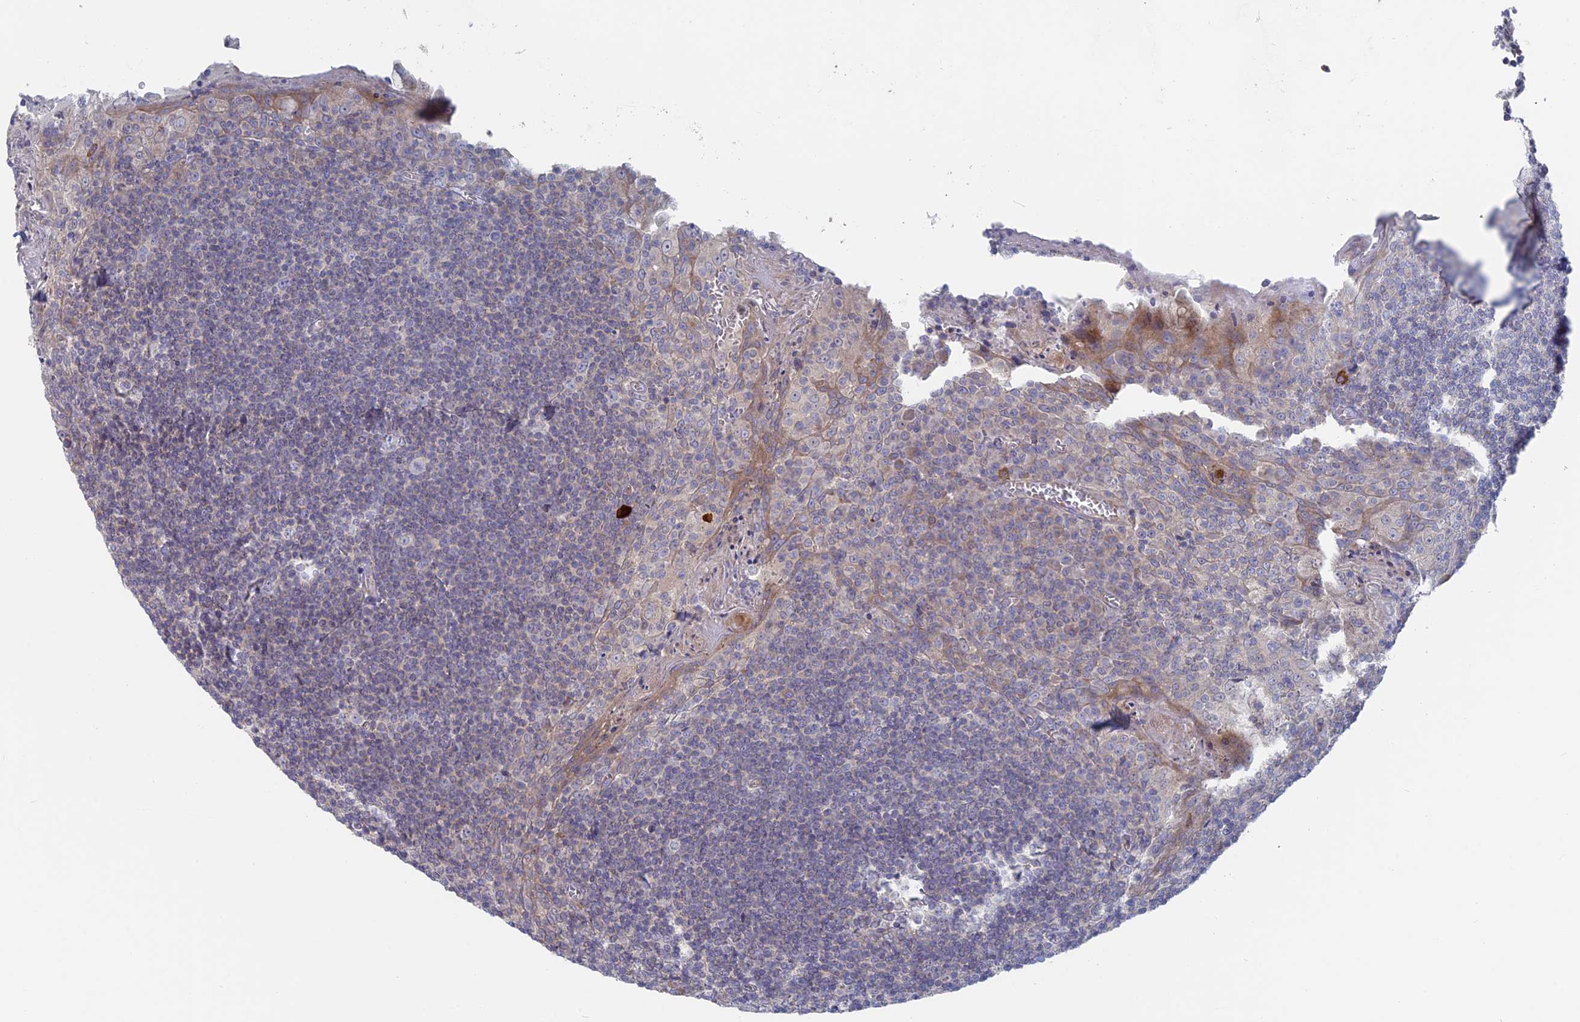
{"staining": {"intensity": "negative", "quantity": "none", "location": "none"}, "tissue": "tonsil", "cell_type": "Germinal center cells", "image_type": "normal", "snomed": [{"axis": "morphology", "description": "Normal tissue, NOS"}, {"axis": "topography", "description": "Tonsil"}], "caption": "High magnification brightfield microscopy of normal tonsil stained with DAB (brown) and counterstained with hematoxylin (blue): germinal center cells show no significant staining.", "gene": "TBC1D30", "patient": {"sex": "male", "age": 27}}